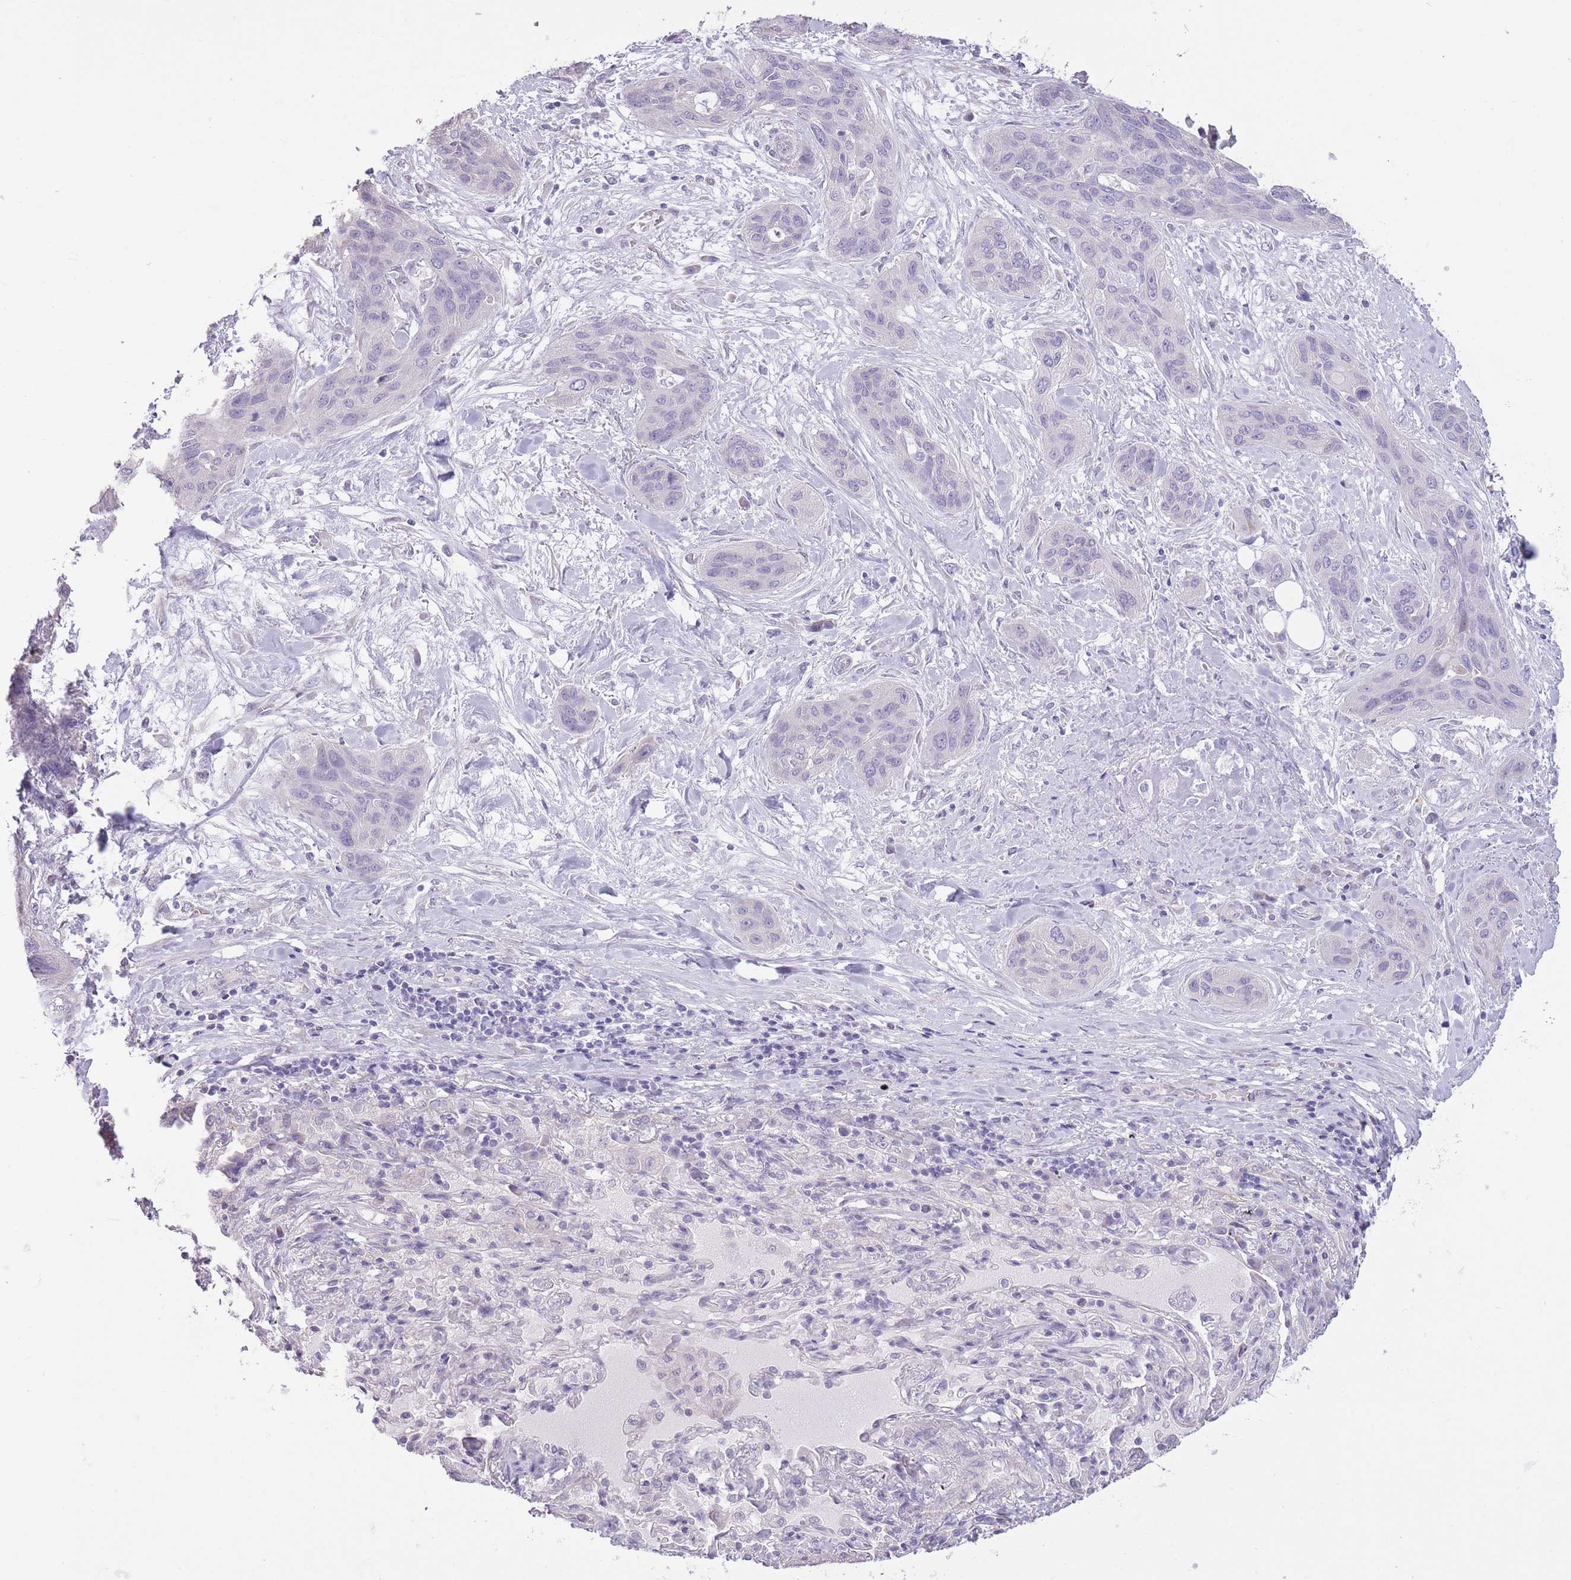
{"staining": {"intensity": "negative", "quantity": "none", "location": "none"}, "tissue": "lung cancer", "cell_type": "Tumor cells", "image_type": "cancer", "snomed": [{"axis": "morphology", "description": "Squamous cell carcinoma, NOS"}, {"axis": "topography", "description": "Lung"}], "caption": "Protein analysis of lung cancer exhibits no significant positivity in tumor cells.", "gene": "WDR70", "patient": {"sex": "female", "age": 70}}